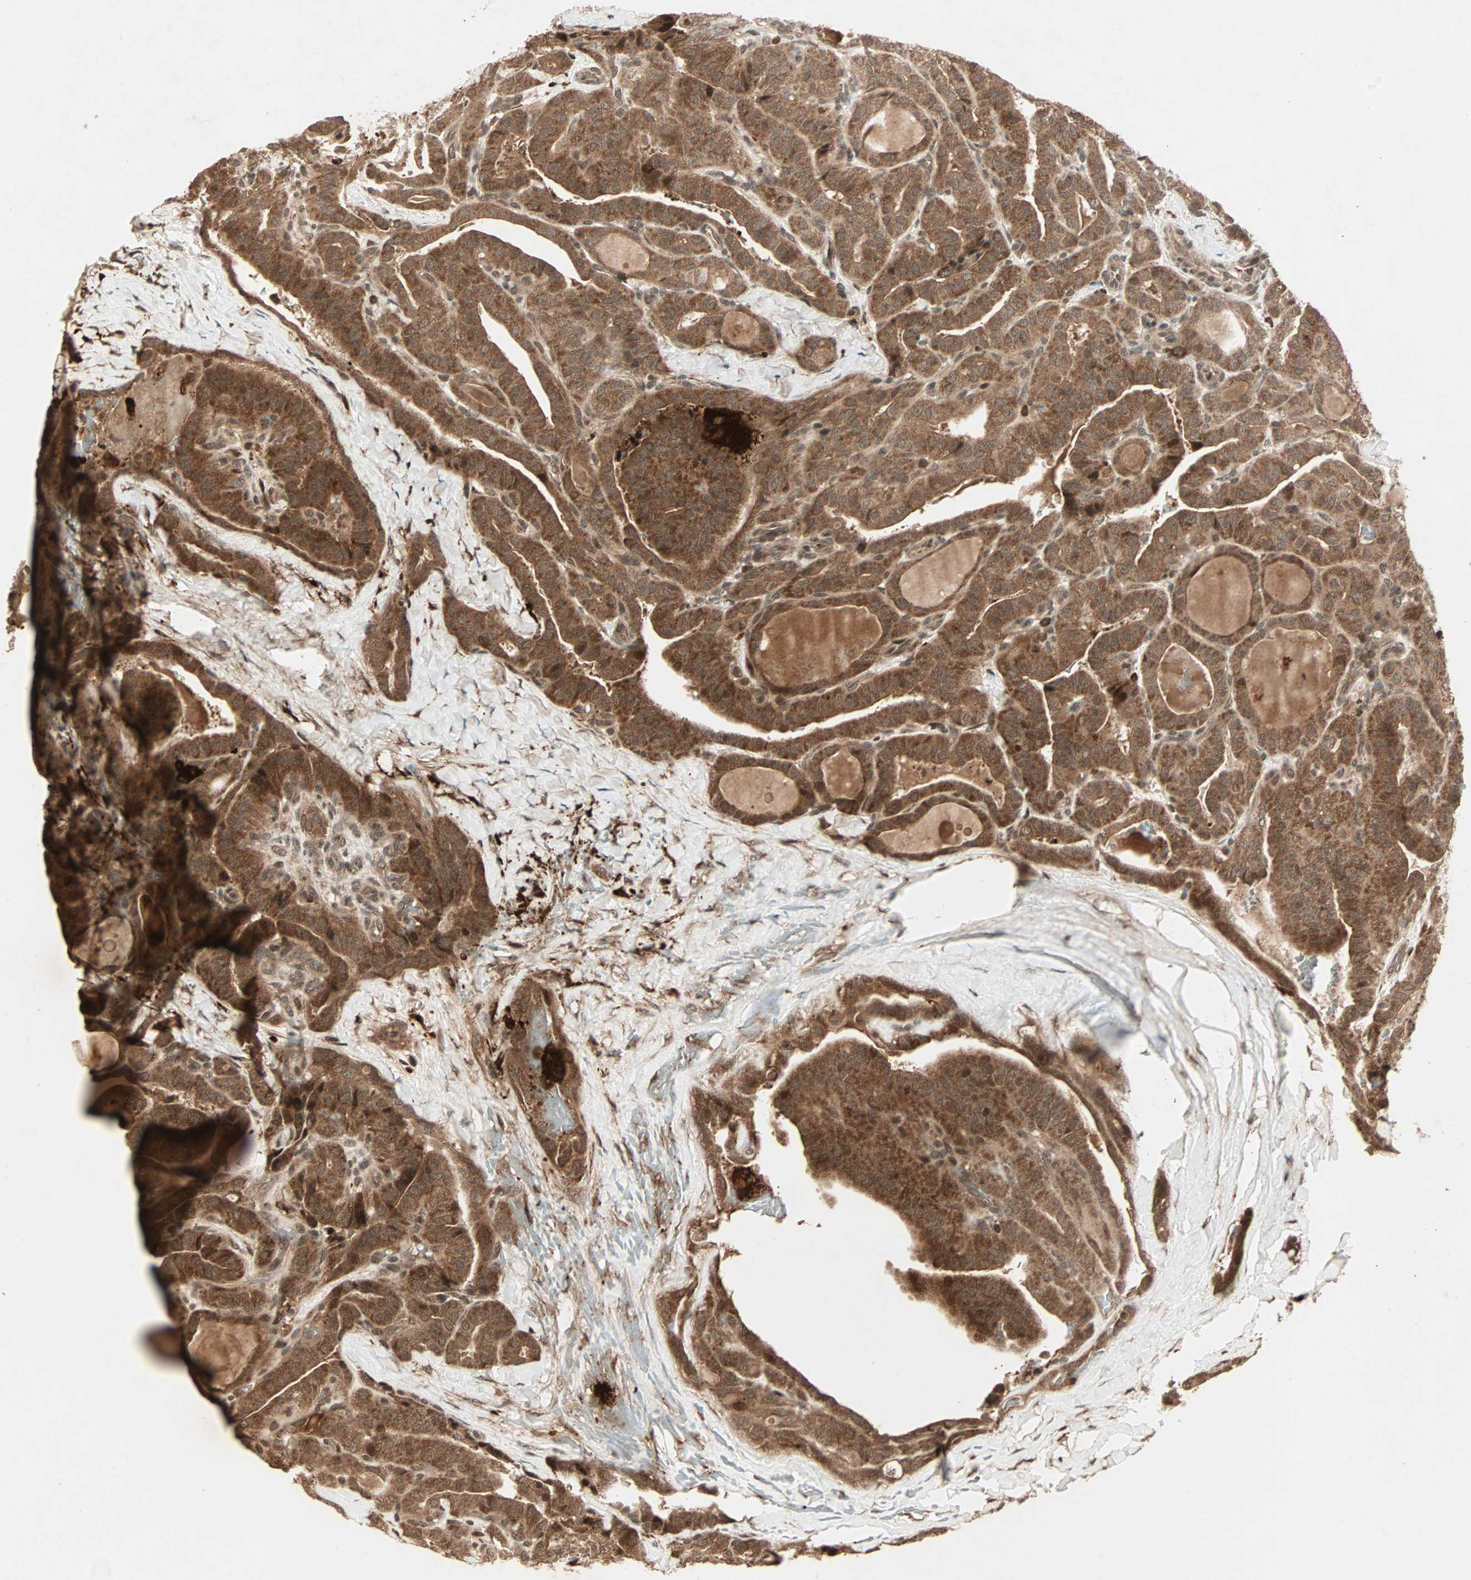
{"staining": {"intensity": "strong", "quantity": ">75%", "location": "cytoplasmic/membranous"}, "tissue": "thyroid cancer", "cell_type": "Tumor cells", "image_type": "cancer", "snomed": [{"axis": "morphology", "description": "Papillary adenocarcinoma, NOS"}, {"axis": "topography", "description": "Thyroid gland"}], "caption": "A photomicrograph showing strong cytoplasmic/membranous positivity in about >75% of tumor cells in thyroid papillary adenocarcinoma, as visualized by brown immunohistochemical staining.", "gene": "RFFL", "patient": {"sex": "male", "age": 77}}